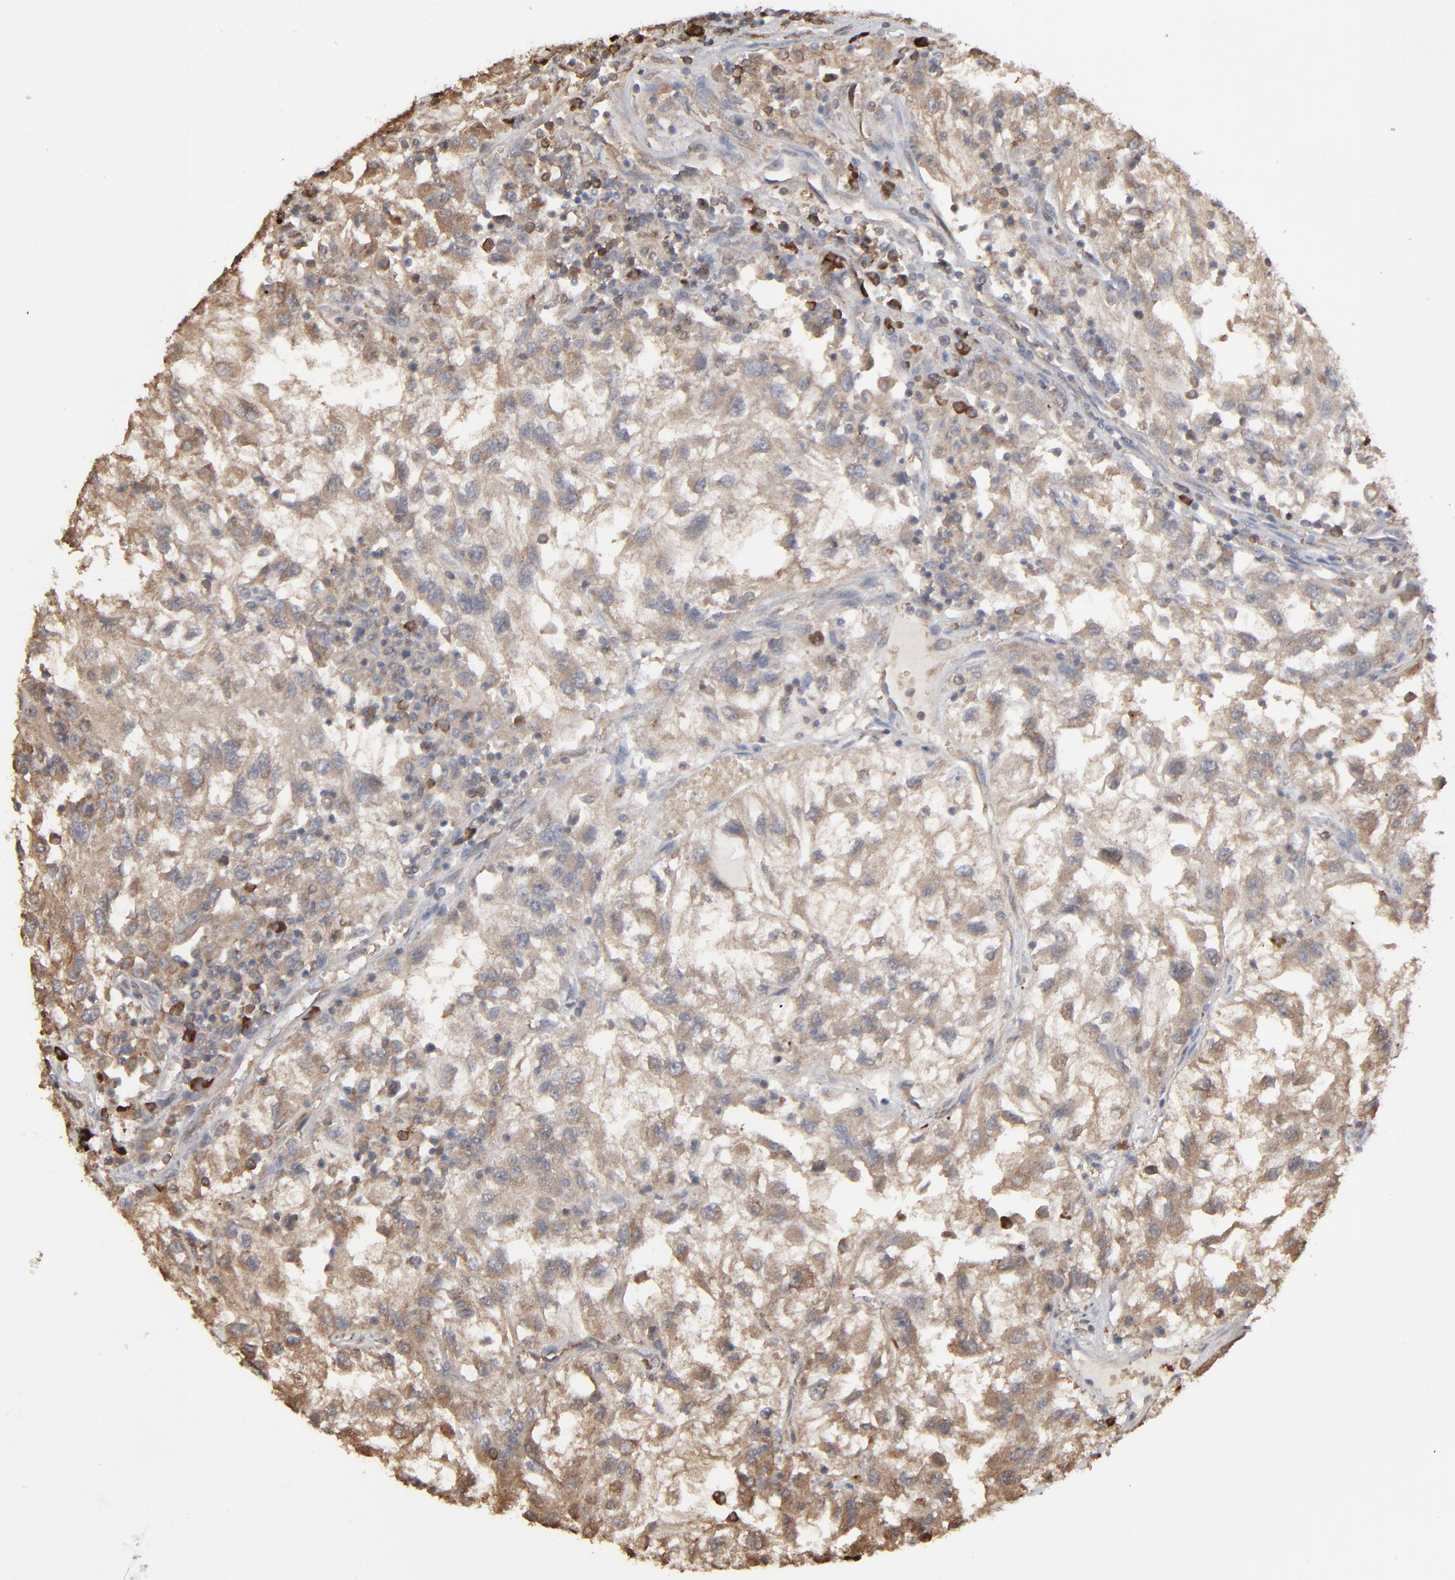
{"staining": {"intensity": "moderate", "quantity": ">75%", "location": "cytoplasmic/membranous"}, "tissue": "renal cancer", "cell_type": "Tumor cells", "image_type": "cancer", "snomed": [{"axis": "morphology", "description": "Normal tissue, NOS"}, {"axis": "morphology", "description": "Adenocarcinoma, NOS"}, {"axis": "topography", "description": "Kidney"}], "caption": "This micrograph shows immunohistochemistry (IHC) staining of adenocarcinoma (renal), with medium moderate cytoplasmic/membranous expression in about >75% of tumor cells.", "gene": "NME1-NME2", "patient": {"sex": "male", "age": 71}}